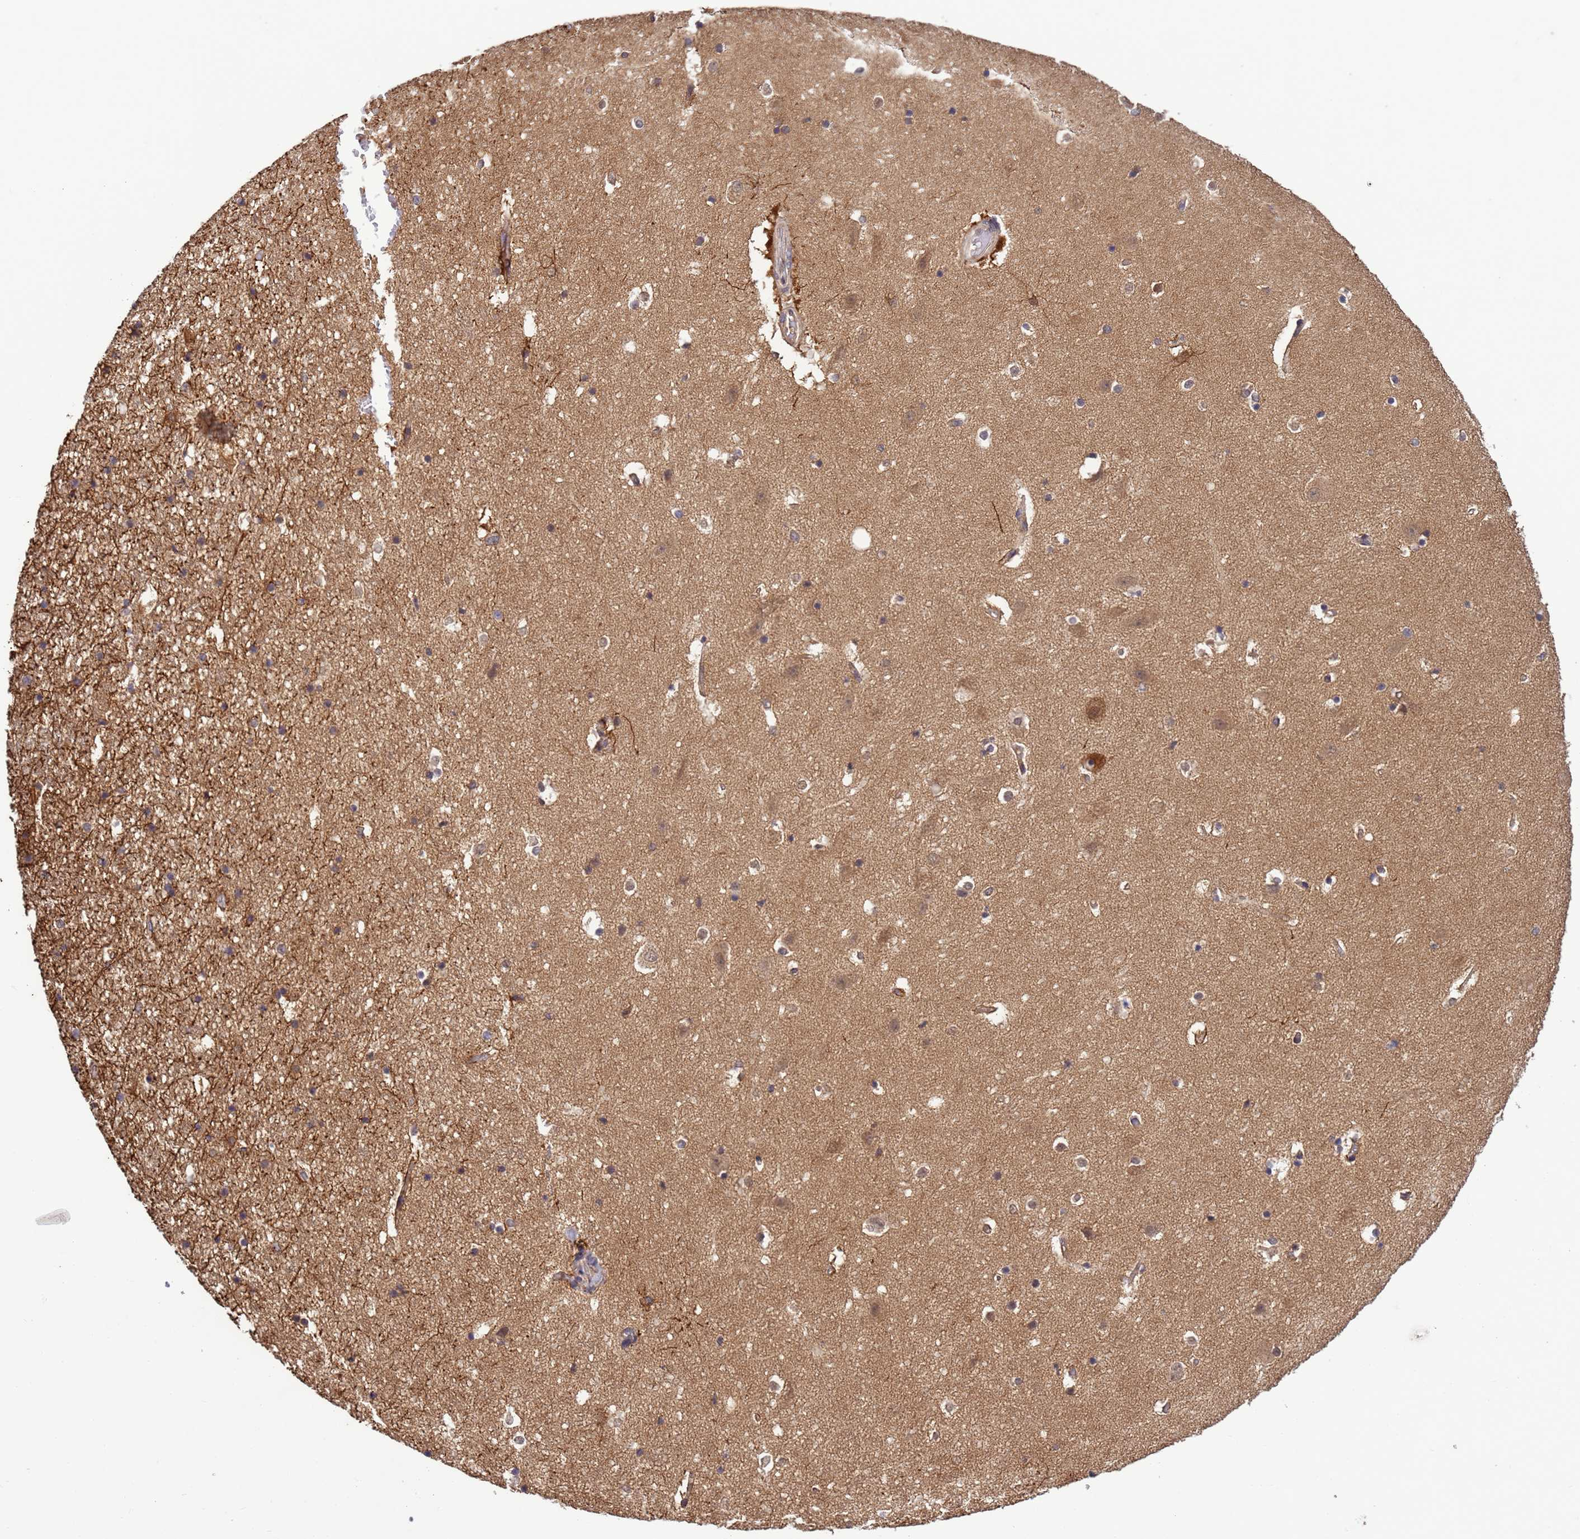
{"staining": {"intensity": "weak", "quantity": ">75%", "location": "cytoplasmic/membranous"}, "tissue": "hippocampus", "cell_type": "Glial cells", "image_type": "normal", "snomed": [{"axis": "morphology", "description": "Normal tissue, NOS"}, {"axis": "topography", "description": "Hippocampus"}], "caption": "A low amount of weak cytoplasmic/membranous staining is identified in about >75% of glial cells in normal hippocampus.", "gene": "NPEPPS", "patient": {"sex": "female", "age": 52}}